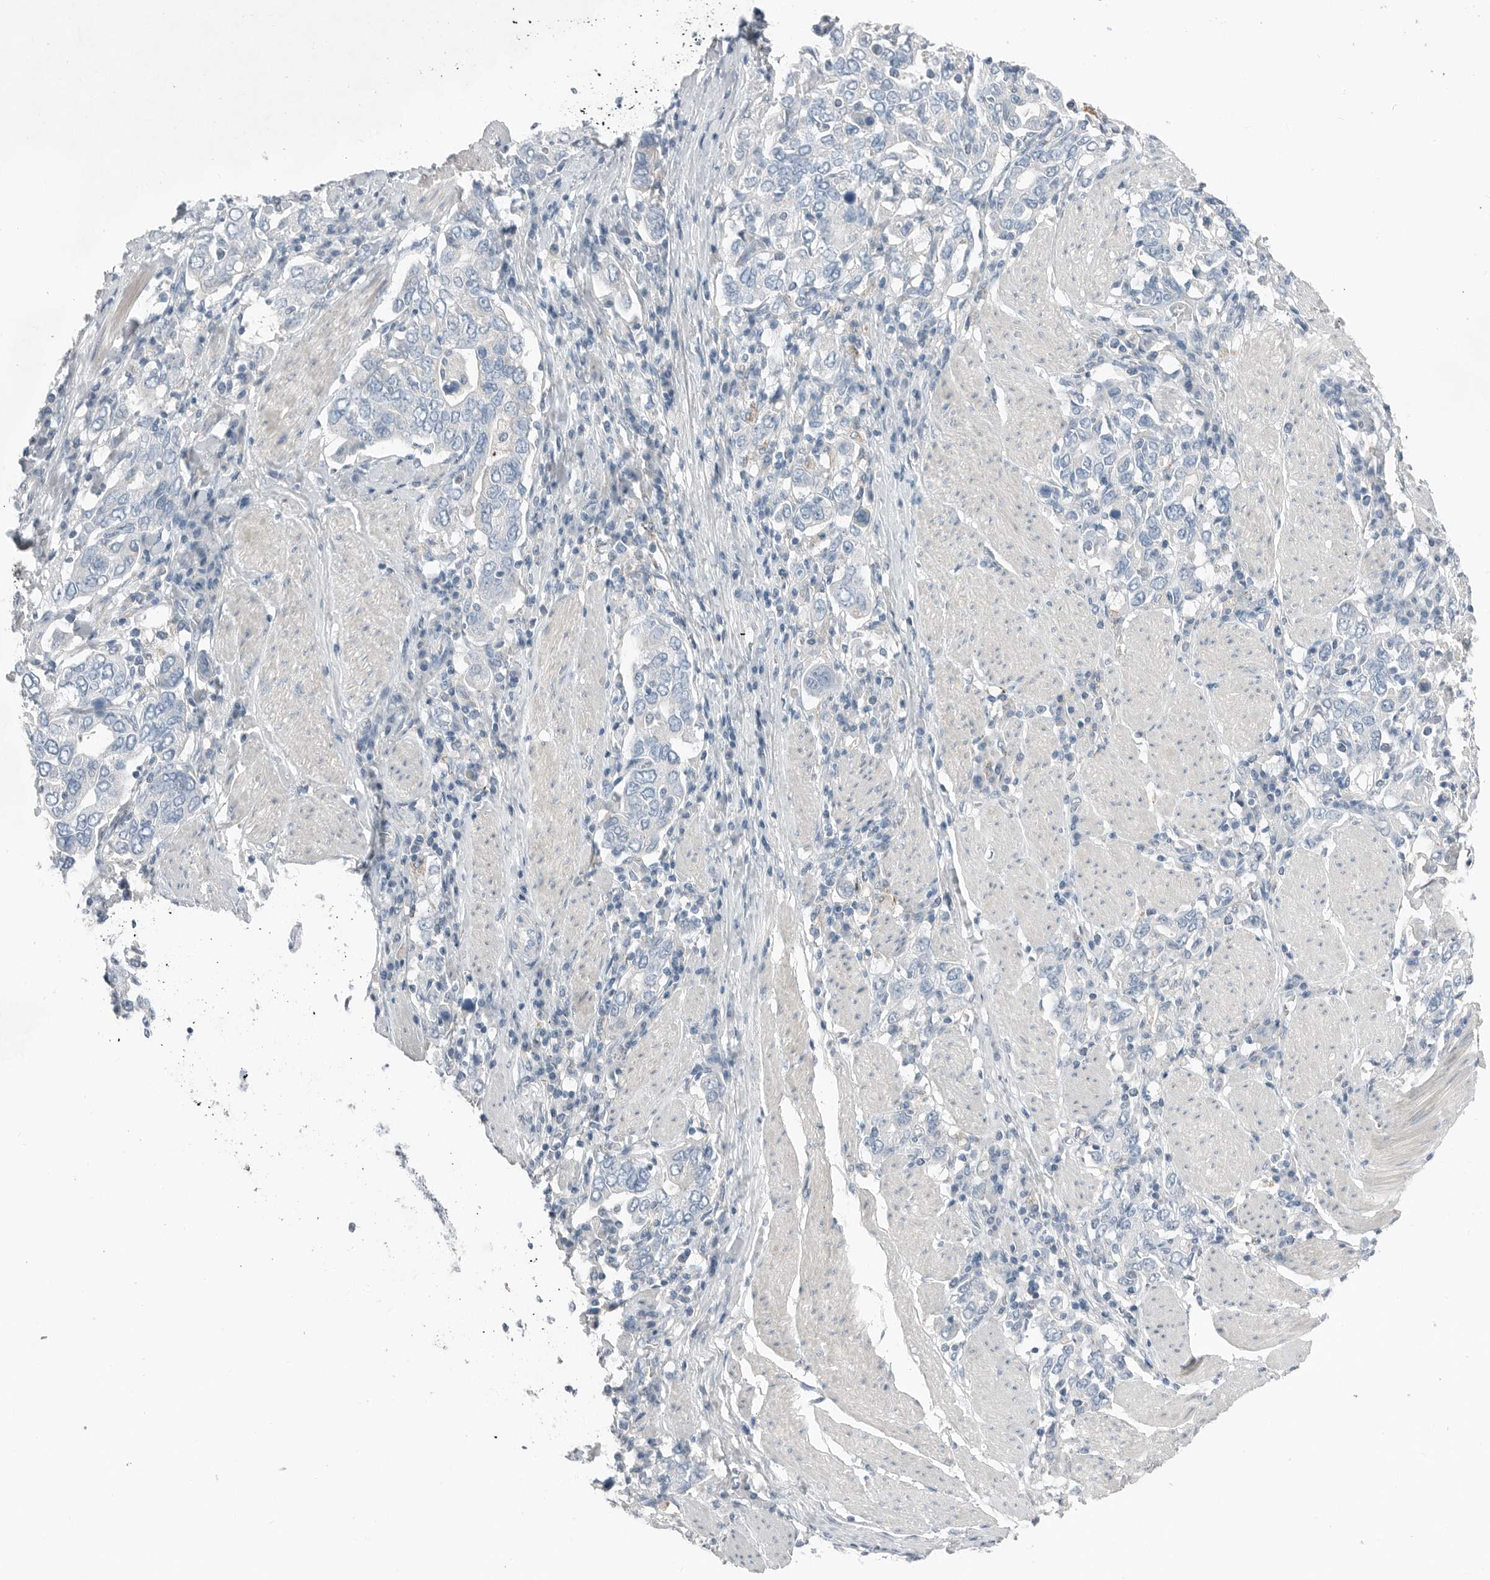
{"staining": {"intensity": "negative", "quantity": "none", "location": "none"}, "tissue": "stomach cancer", "cell_type": "Tumor cells", "image_type": "cancer", "snomed": [{"axis": "morphology", "description": "Adenocarcinoma, NOS"}, {"axis": "topography", "description": "Stomach, upper"}], "caption": "This is an IHC micrograph of stomach cancer. There is no expression in tumor cells.", "gene": "SERPINB7", "patient": {"sex": "male", "age": 62}}